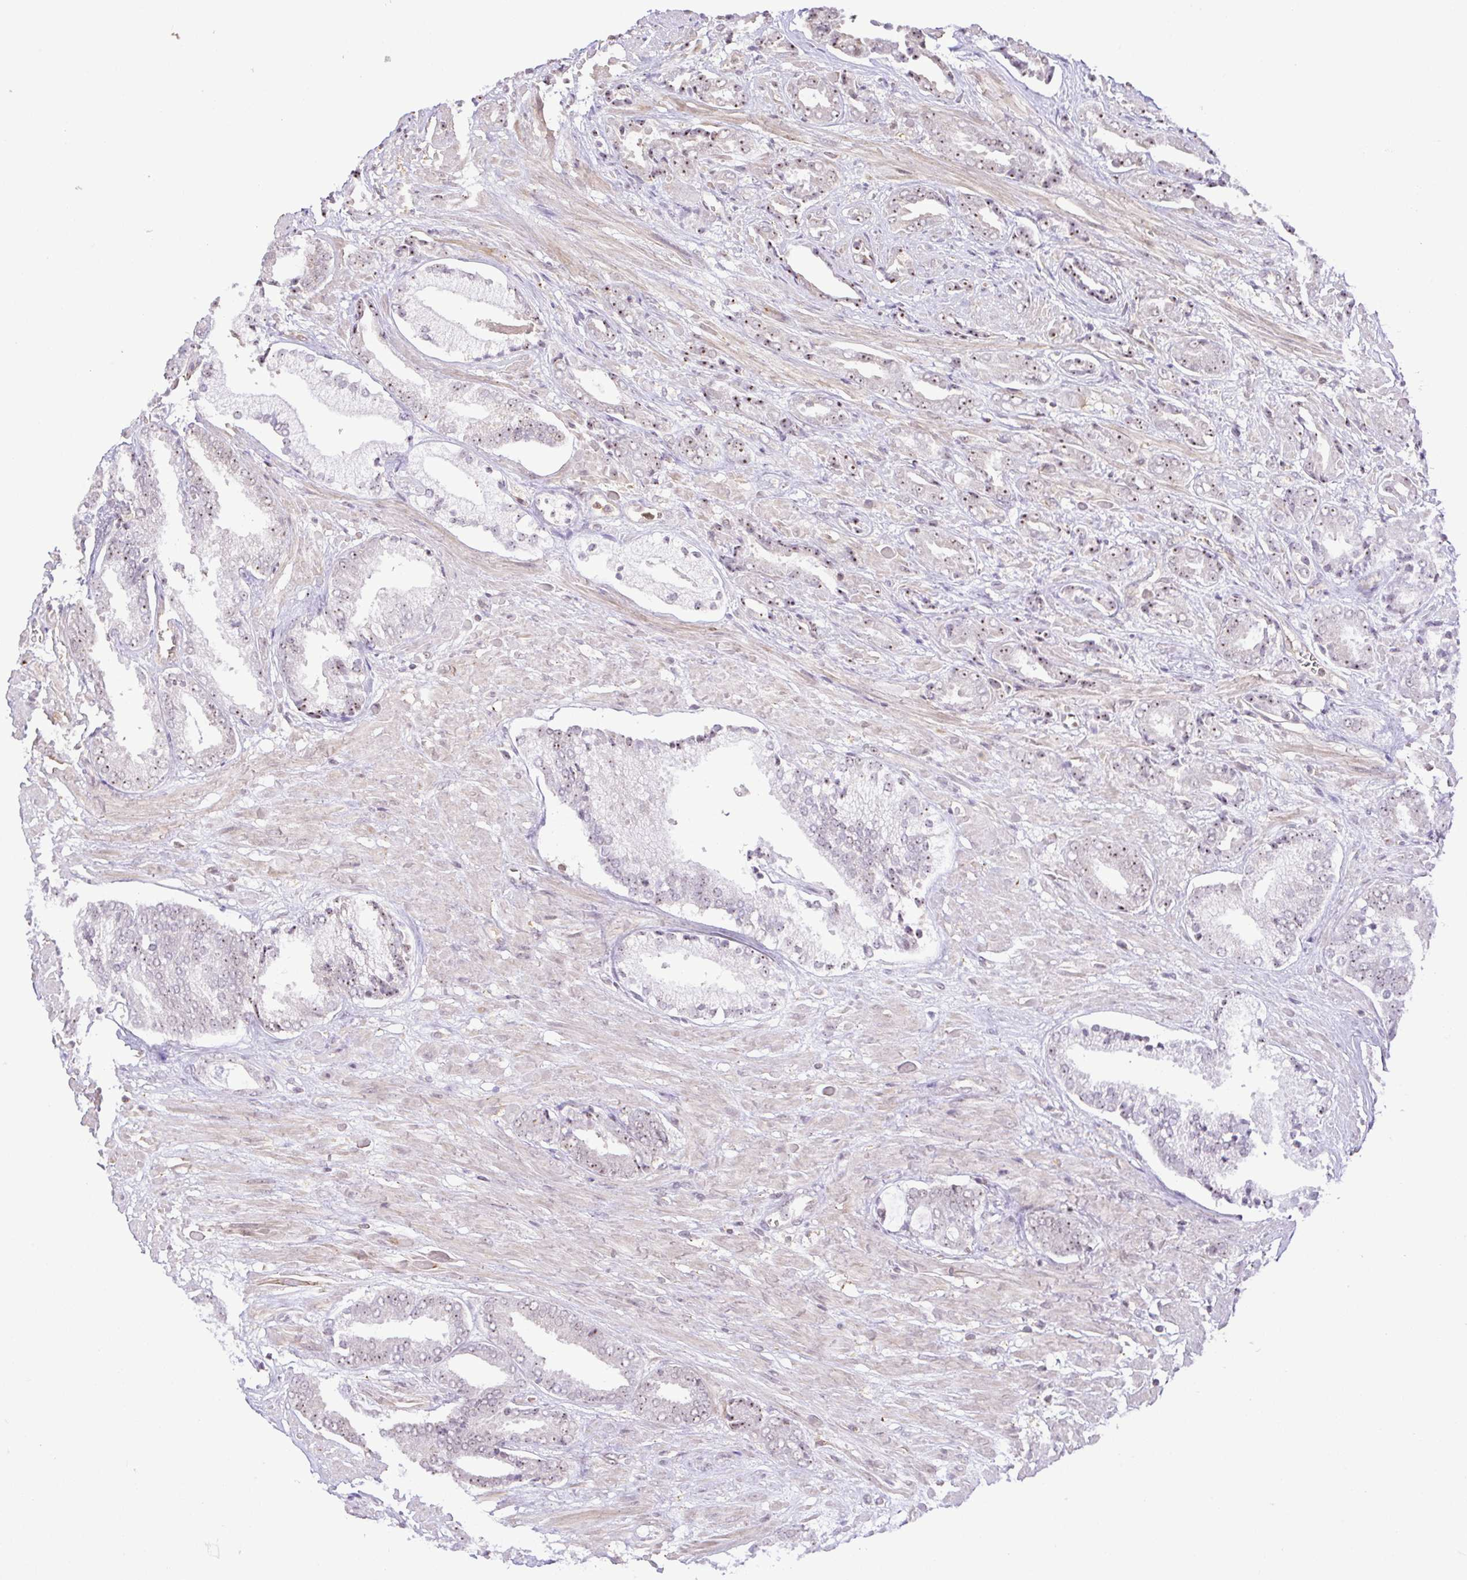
{"staining": {"intensity": "moderate", "quantity": "25%-75%", "location": "nuclear"}, "tissue": "prostate cancer", "cell_type": "Tumor cells", "image_type": "cancer", "snomed": [{"axis": "morphology", "description": "Adenocarcinoma, High grade"}, {"axis": "topography", "description": "Prostate"}], "caption": "The histopathology image demonstrates immunohistochemical staining of prostate cancer. There is moderate nuclear positivity is appreciated in about 25%-75% of tumor cells.", "gene": "RSL24D1", "patient": {"sex": "male", "age": 56}}